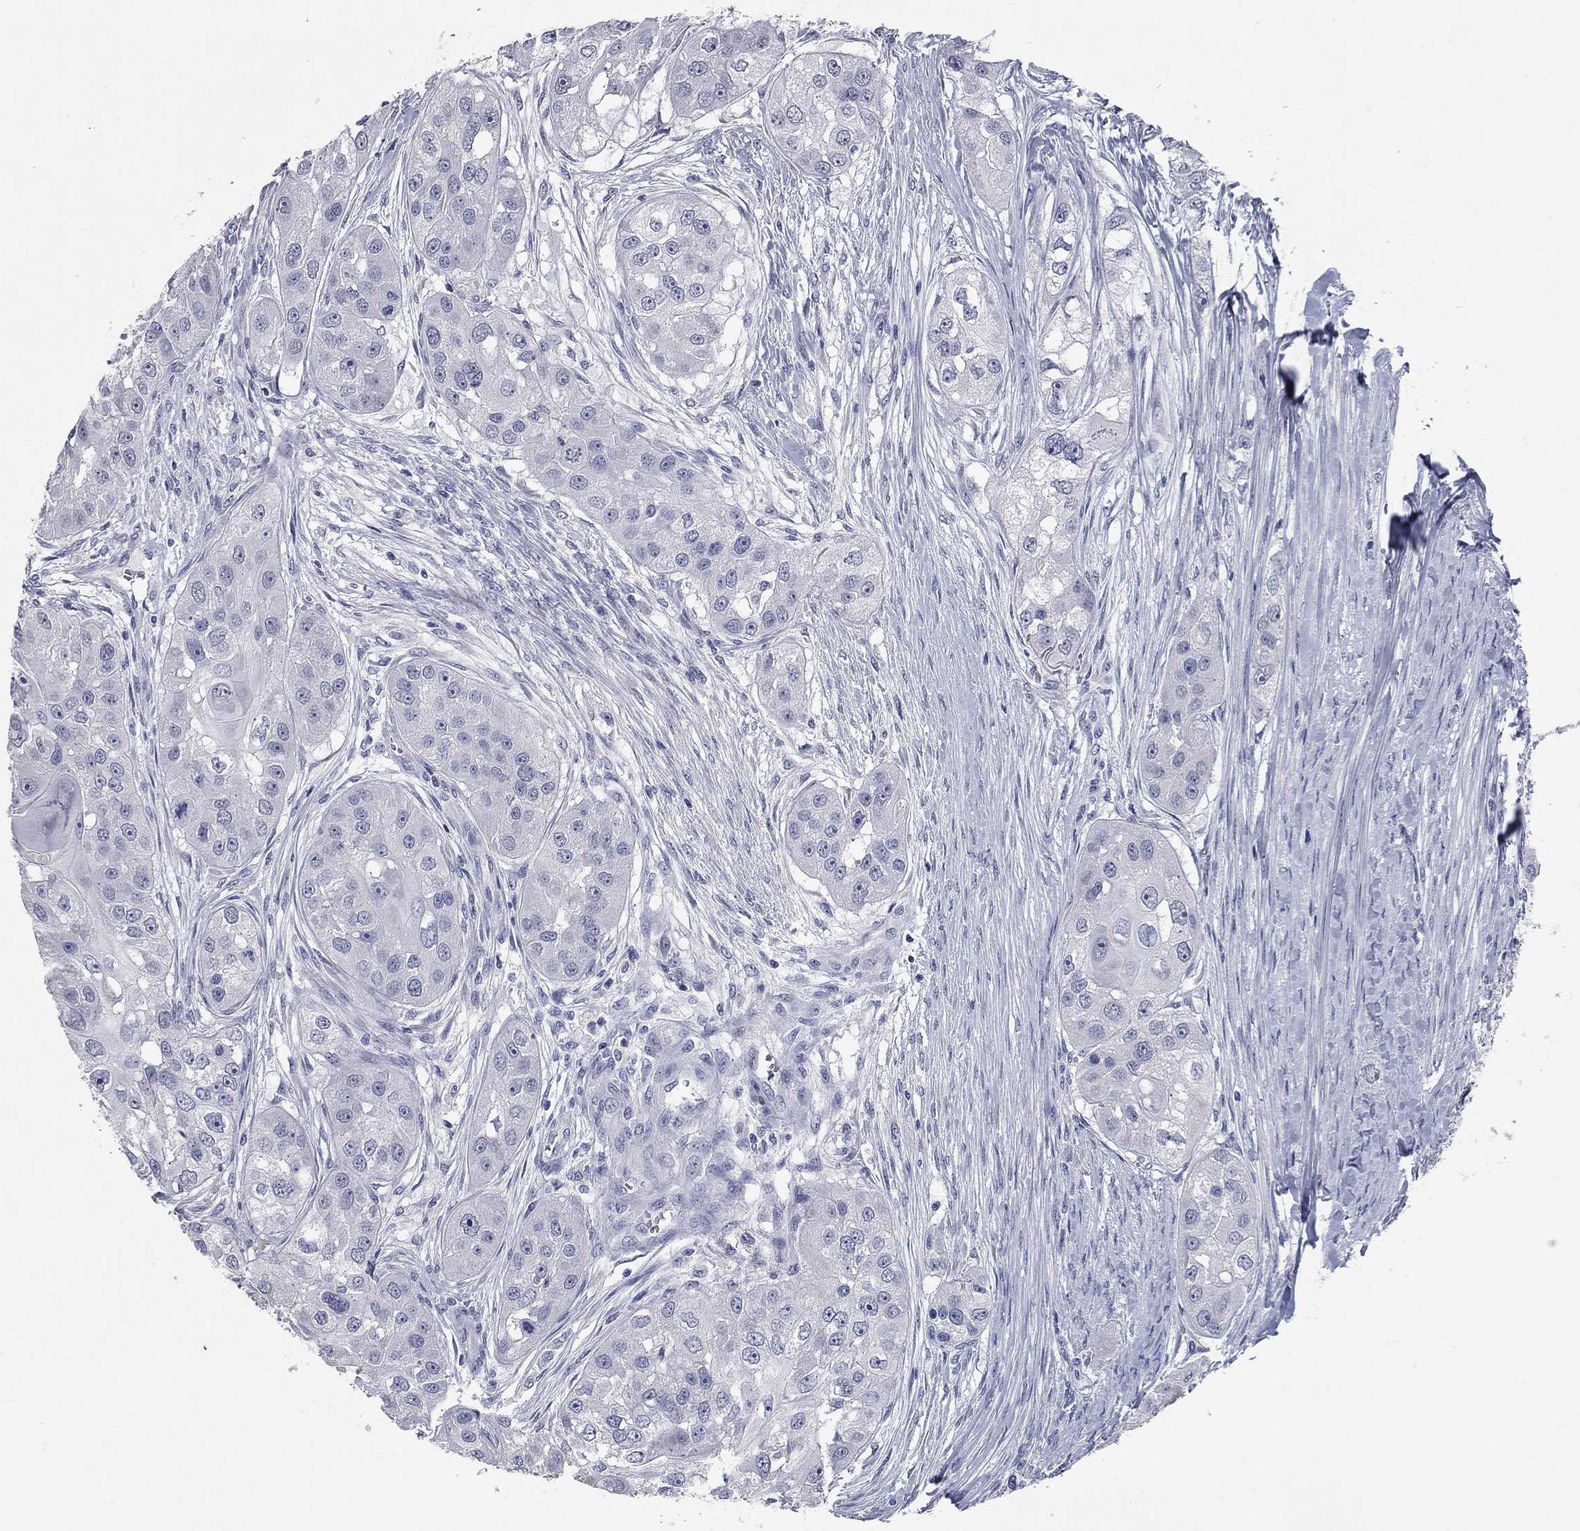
{"staining": {"intensity": "negative", "quantity": "none", "location": "none"}, "tissue": "head and neck cancer", "cell_type": "Tumor cells", "image_type": "cancer", "snomed": [{"axis": "morphology", "description": "Normal tissue, NOS"}, {"axis": "morphology", "description": "Squamous cell carcinoma, NOS"}, {"axis": "topography", "description": "Skeletal muscle"}, {"axis": "topography", "description": "Head-Neck"}], "caption": "Tumor cells show no significant expression in head and neck squamous cell carcinoma.", "gene": "SYT12", "patient": {"sex": "male", "age": 51}}